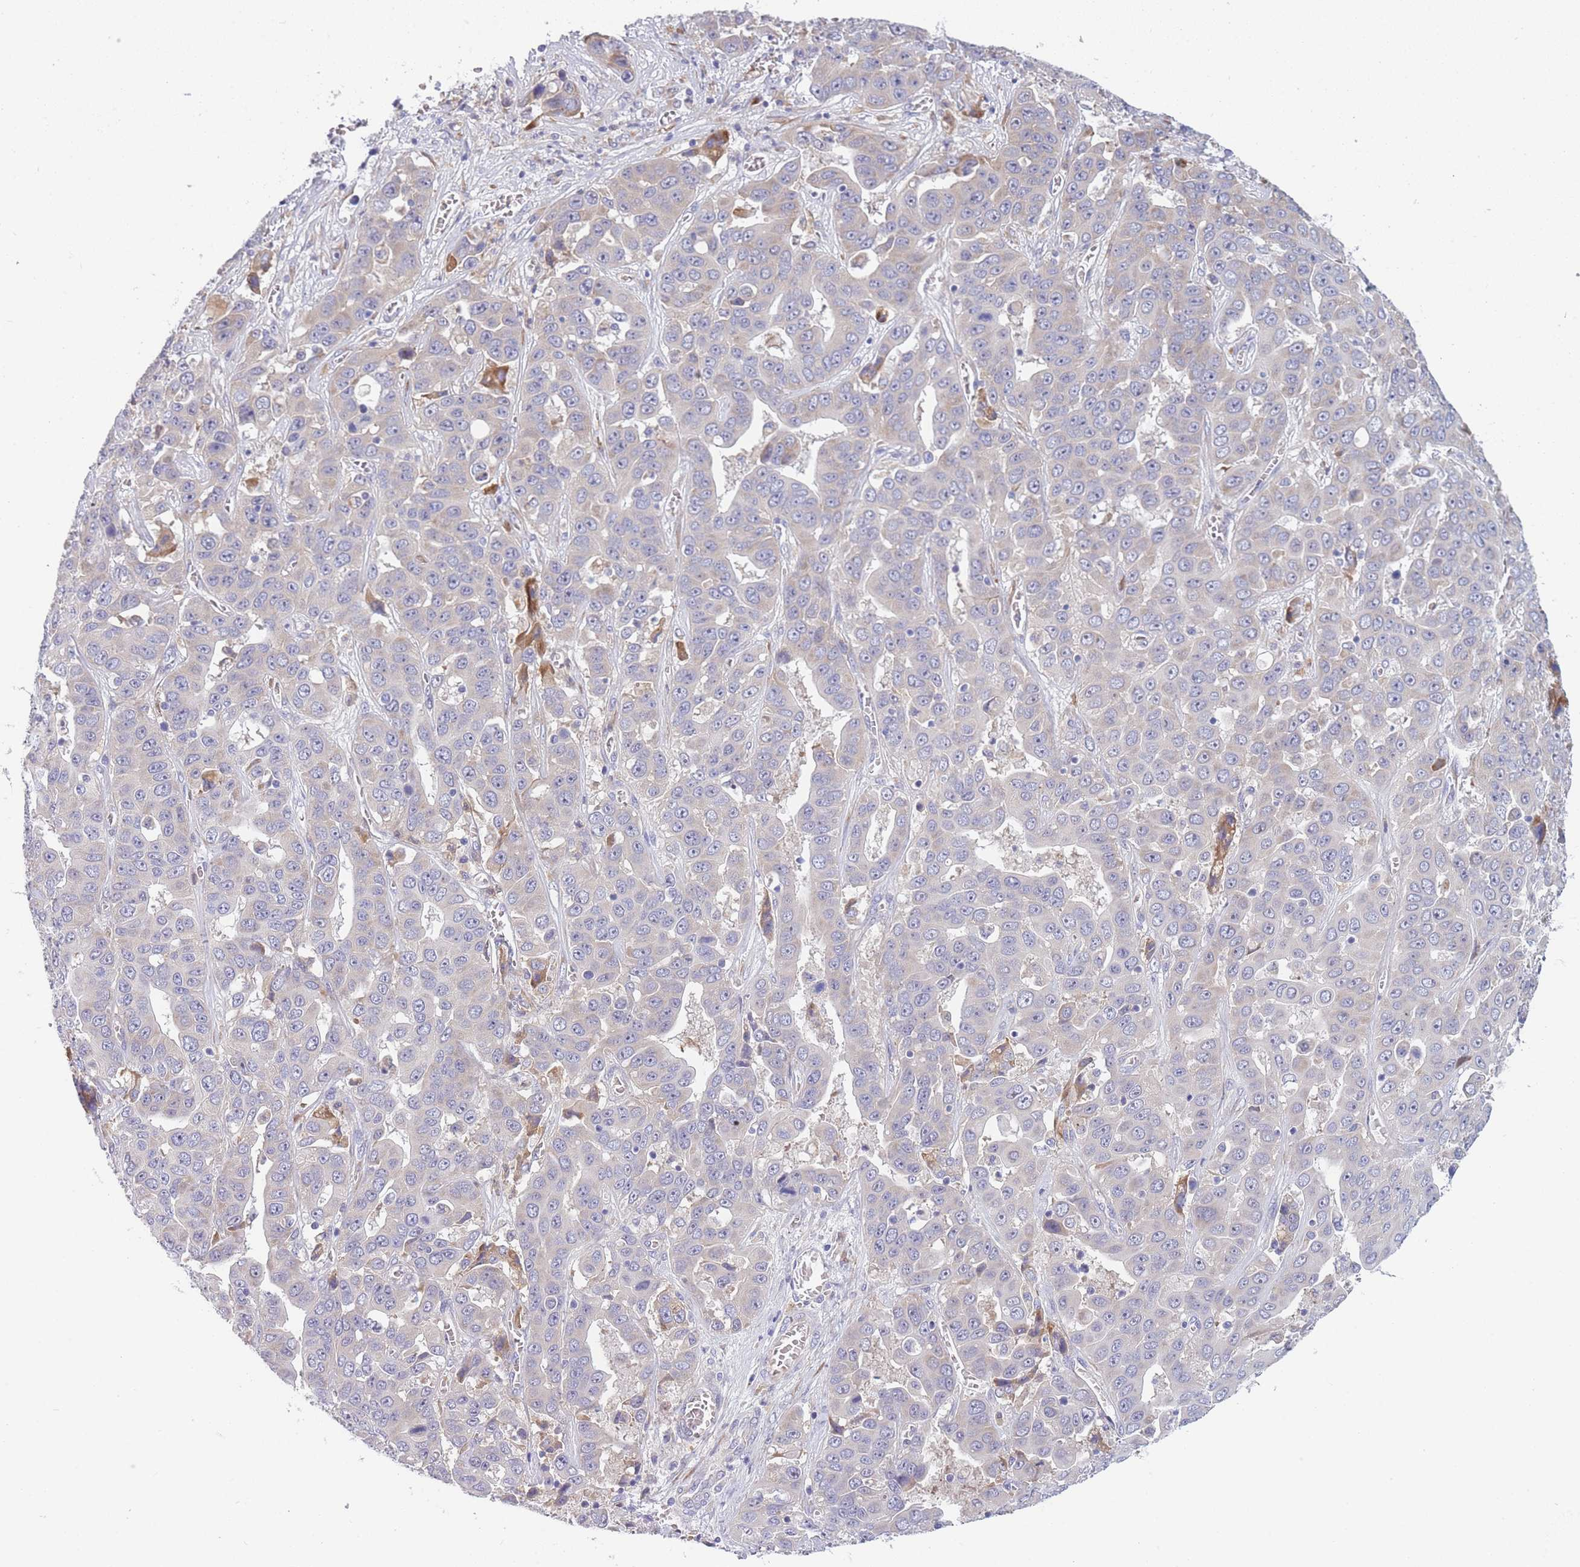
{"staining": {"intensity": "moderate", "quantity": "<25%", "location": "cytoplasmic/membranous"}, "tissue": "liver cancer", "cell_type": "Tumor cells", "image_type": "cancer", "snomed": [{"axis": "morphology", "description": "Cholangiocarcinoma"}, {"axis": "topography", "description": "Liver"}], "caption": "IHC (DAB (3,3'-diaminobenzidine)) staining of liver cancer (cholangiocarcinoma) shows moderate cytoplasmic/membranous protein positivity in about <25% of tumor cells.", "gene": "NDUFAF6", "patient": {"sex": "female", "age": 52}}